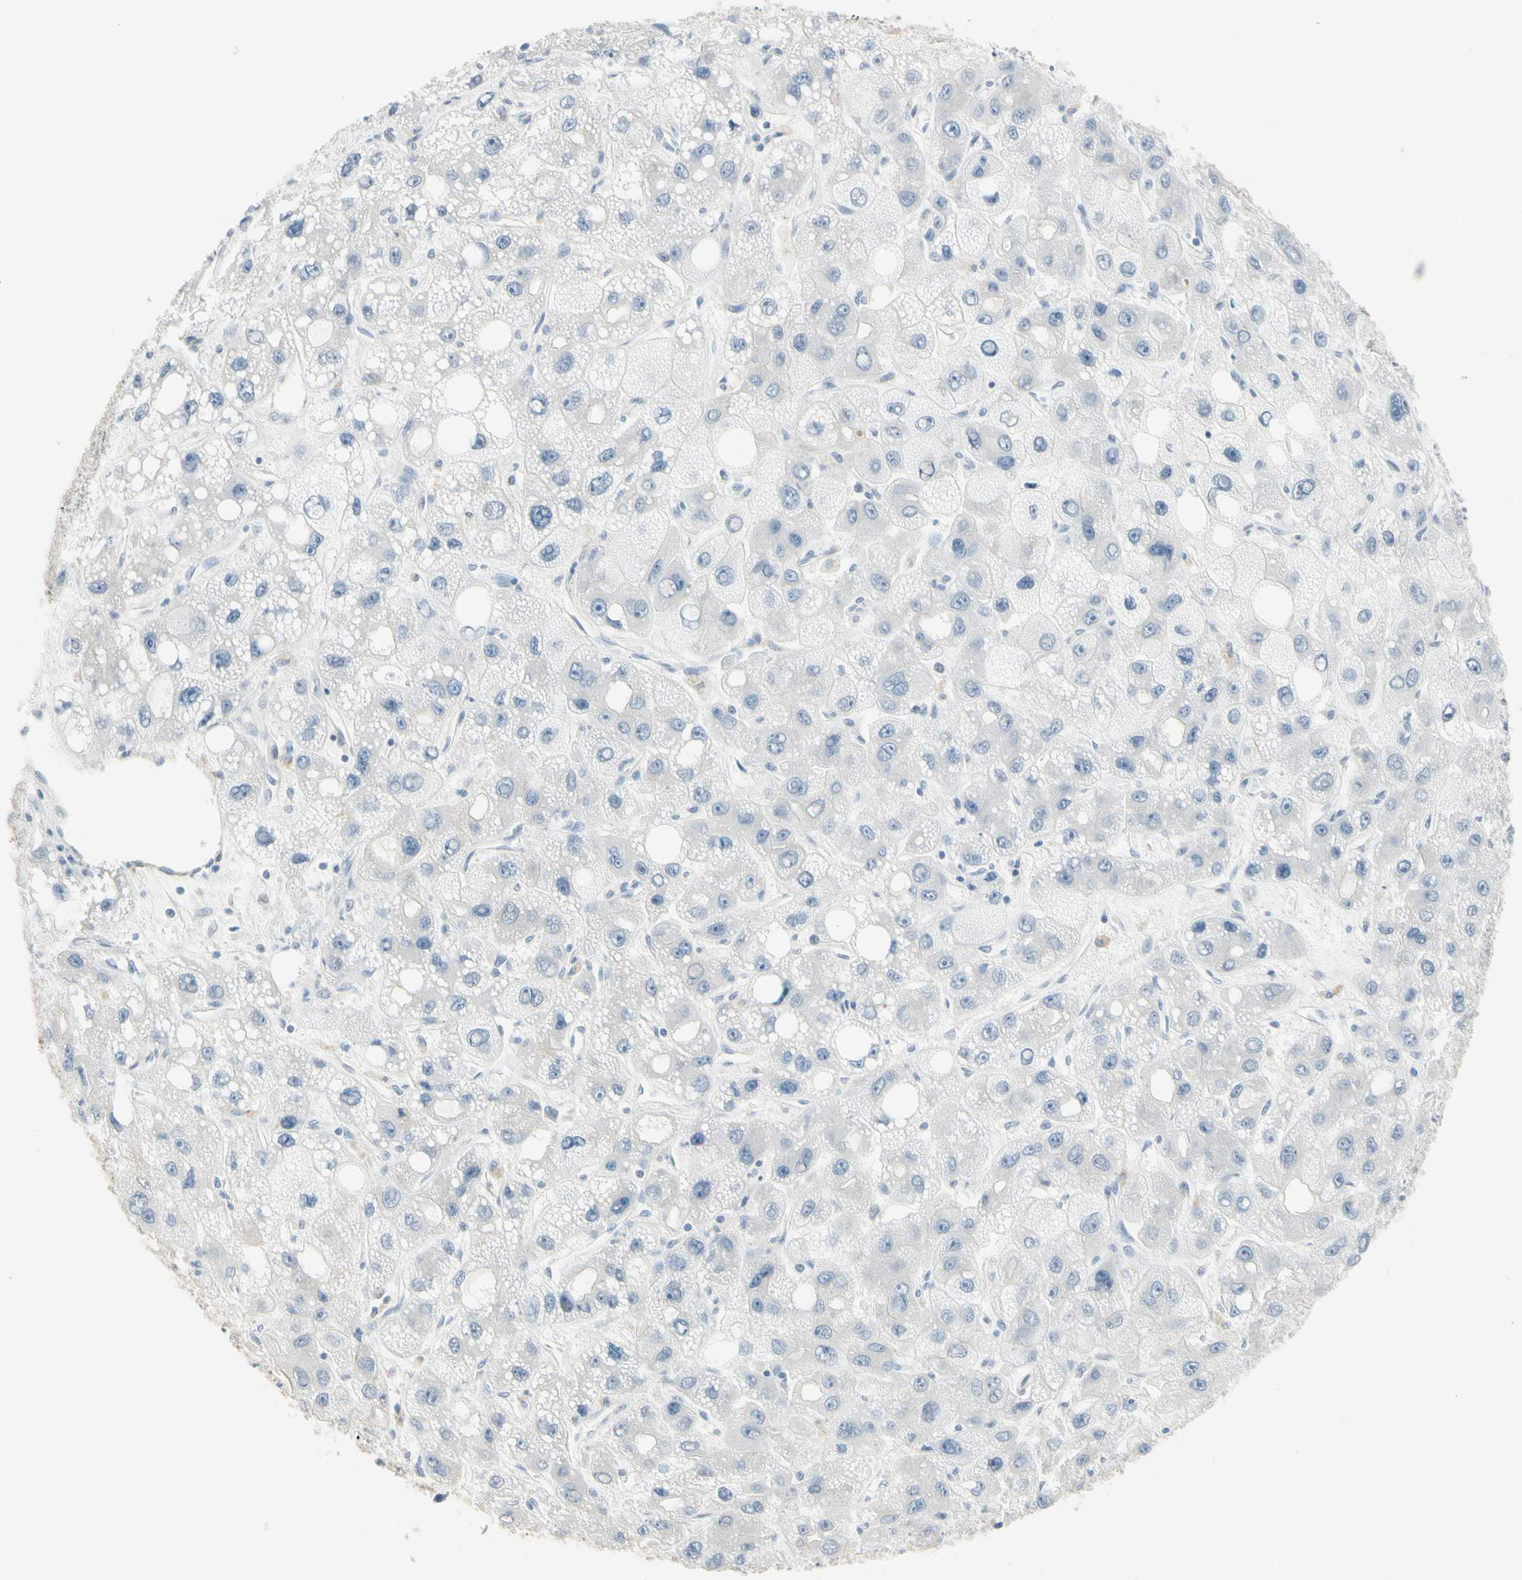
{"staining": {"intensity": "negative", "quantity": "none", "location": "none"}, "tissue": "liver cancer", "cell_type": "Tumor cells", "image_type": "cancer", "snomed": [{"axis": "morphology", "description": "Carcinoma, Hepatocellular, NOS"}, {"axis": "topography", "description": "Liver"}], "caption": "Liver cancer was stained to show a protein in brown. There is no significant staining in tumor cells.", "gene": "SPINK4", "patient": {"sex": "male", "age": 55}}